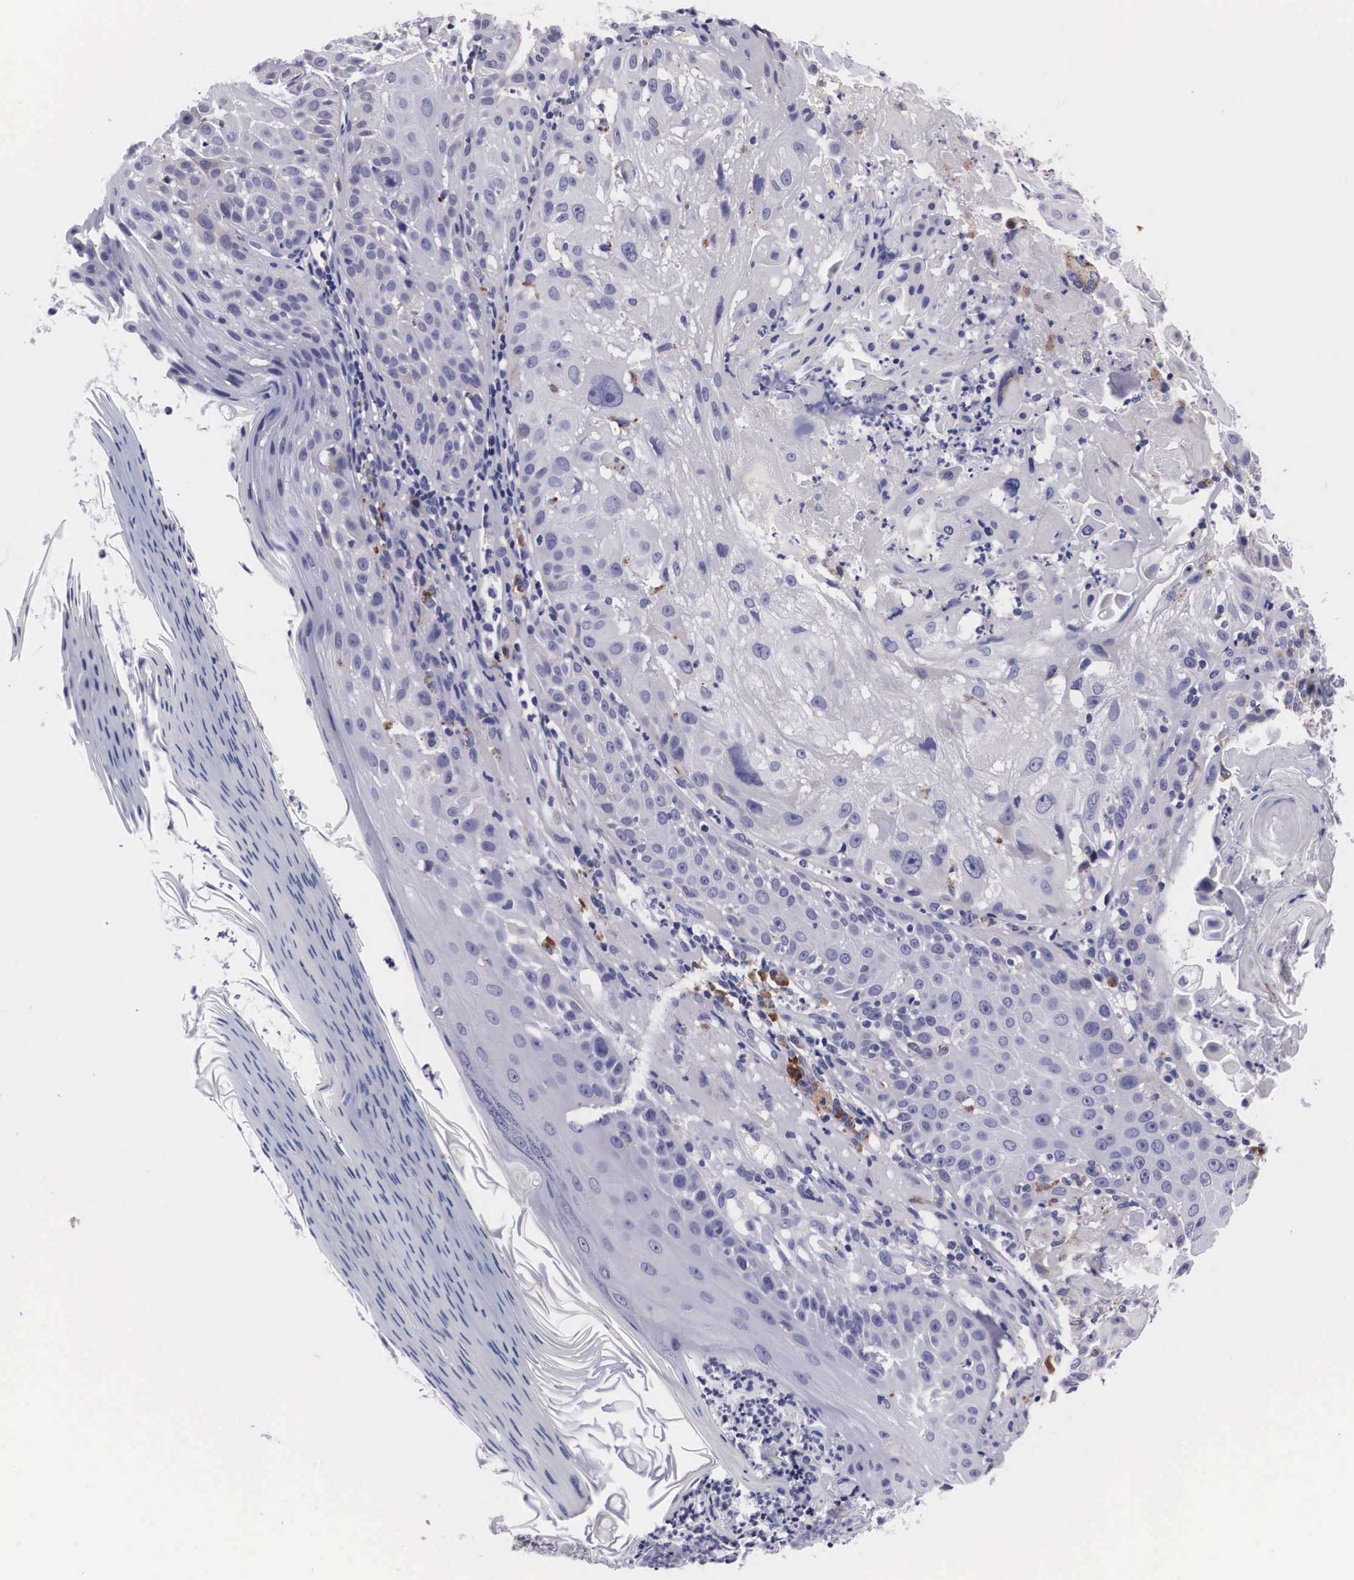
{"staining": {"intensity": "negative", "quantity": "none", "location": "none"}, "tissue": "skin cancer", "cell_type": "Tumor cells", "image_type": "cancer", "snomed": [{"axis": "morphology", "description": "Squamous cell carcinoma, NOS"}, {"axis": "topography", "description": "Skin"}], "caption": "Tumor cells are negative for protein expression in human skin squamous cell carcinoma.", "gene": "CRELD2", "patient": {"sex": "female", "age": 89}}